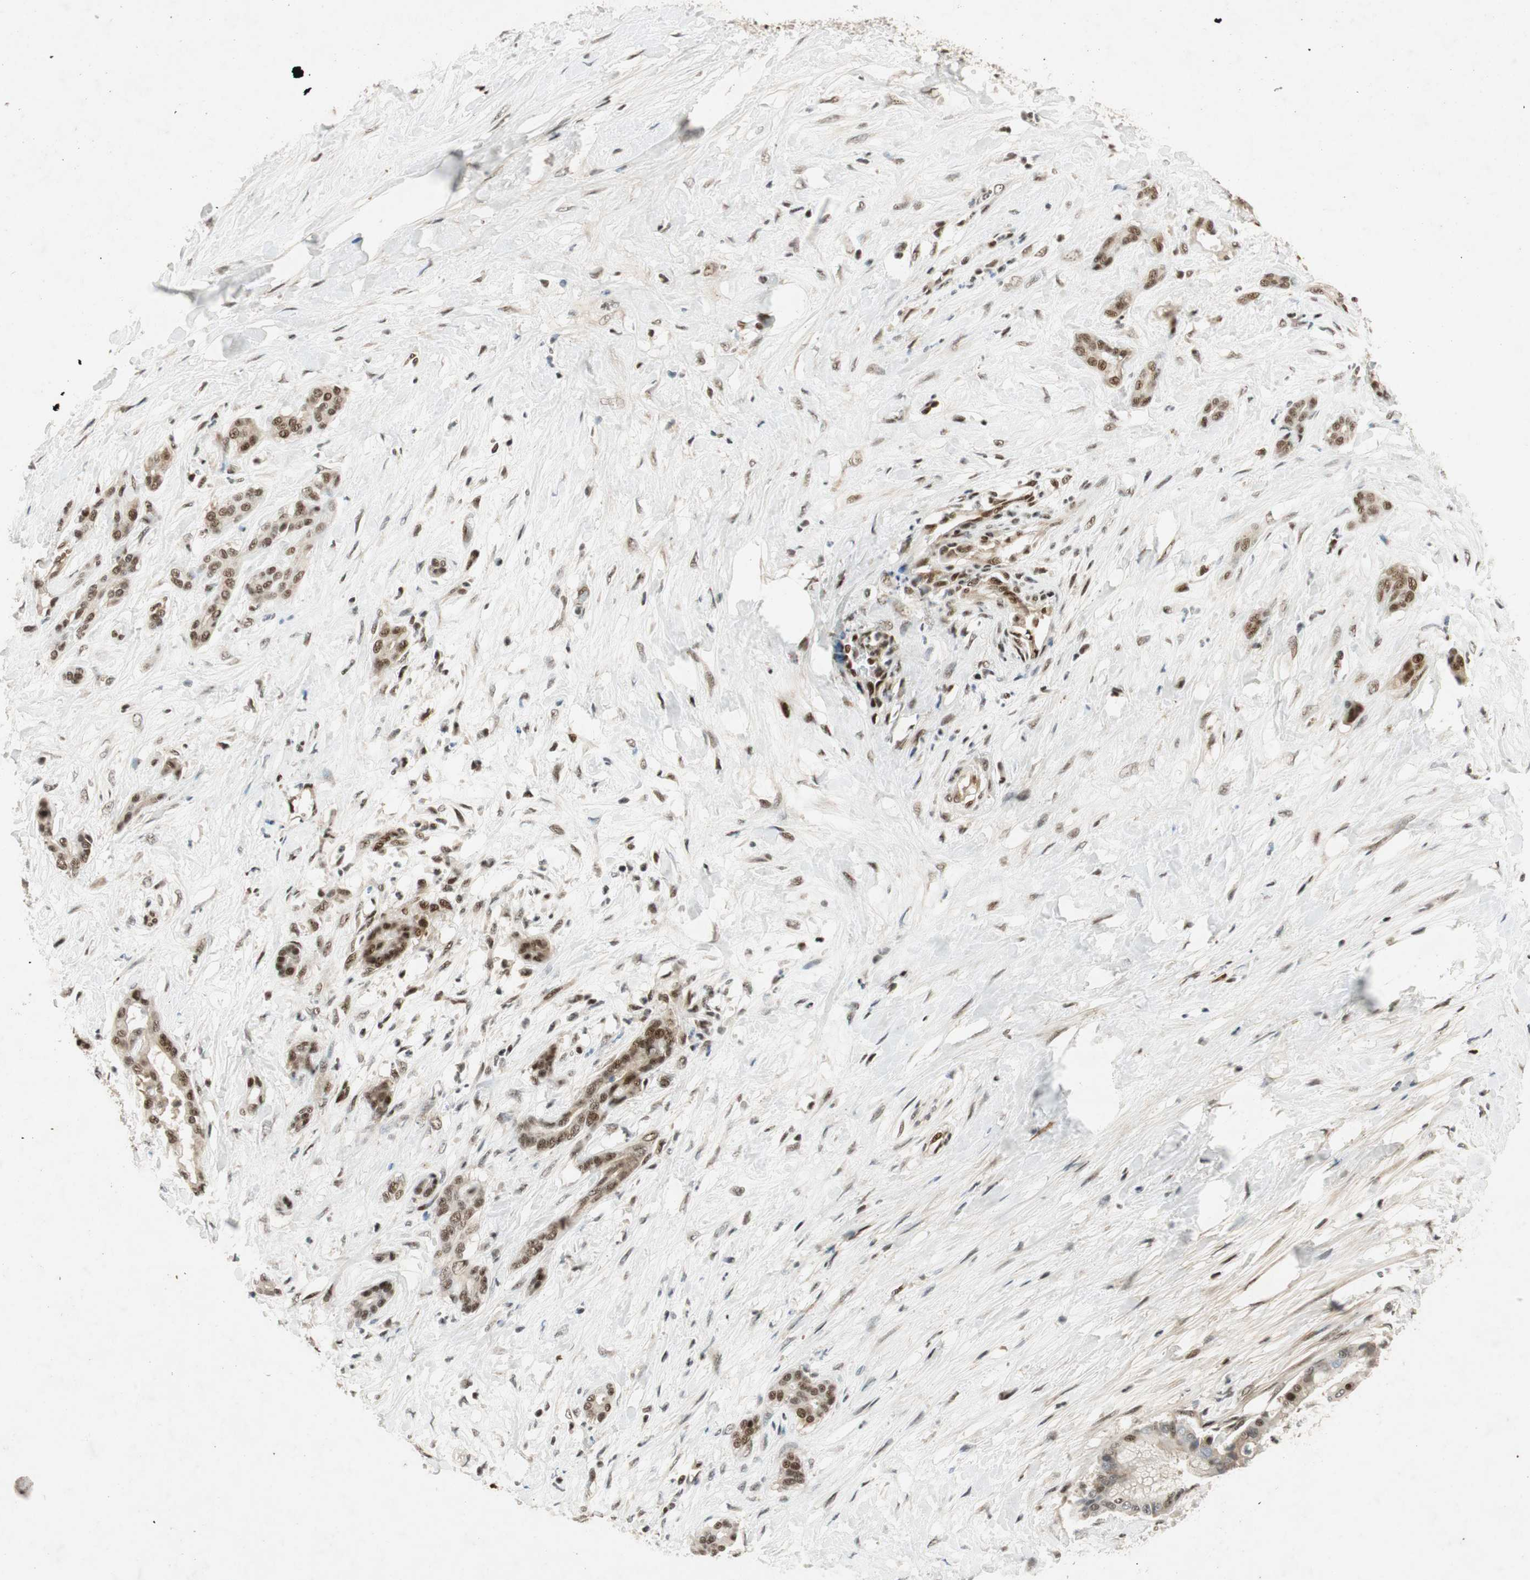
{"staining": {"intensity": "moderate", "quantity": ">75%", "location": "nuclear"}, "tissue": "pancreatic cancer", "cell_type": "Tumor cells", "image_type": "cancer", "snomed": [{"axis": "morphology", "description": "Adenocarcinoma, NOS"}, {"axis": "topography", "description": "Pancreas"}], "caption": "Pancreatic cancer (adenocarcinoma) stained for a protein (brown) reveals moderate nuclear positive expression in about >75% of tumor cells.", "gene": "NCBP3", "patient": {"sex": "male", "age": 41}}